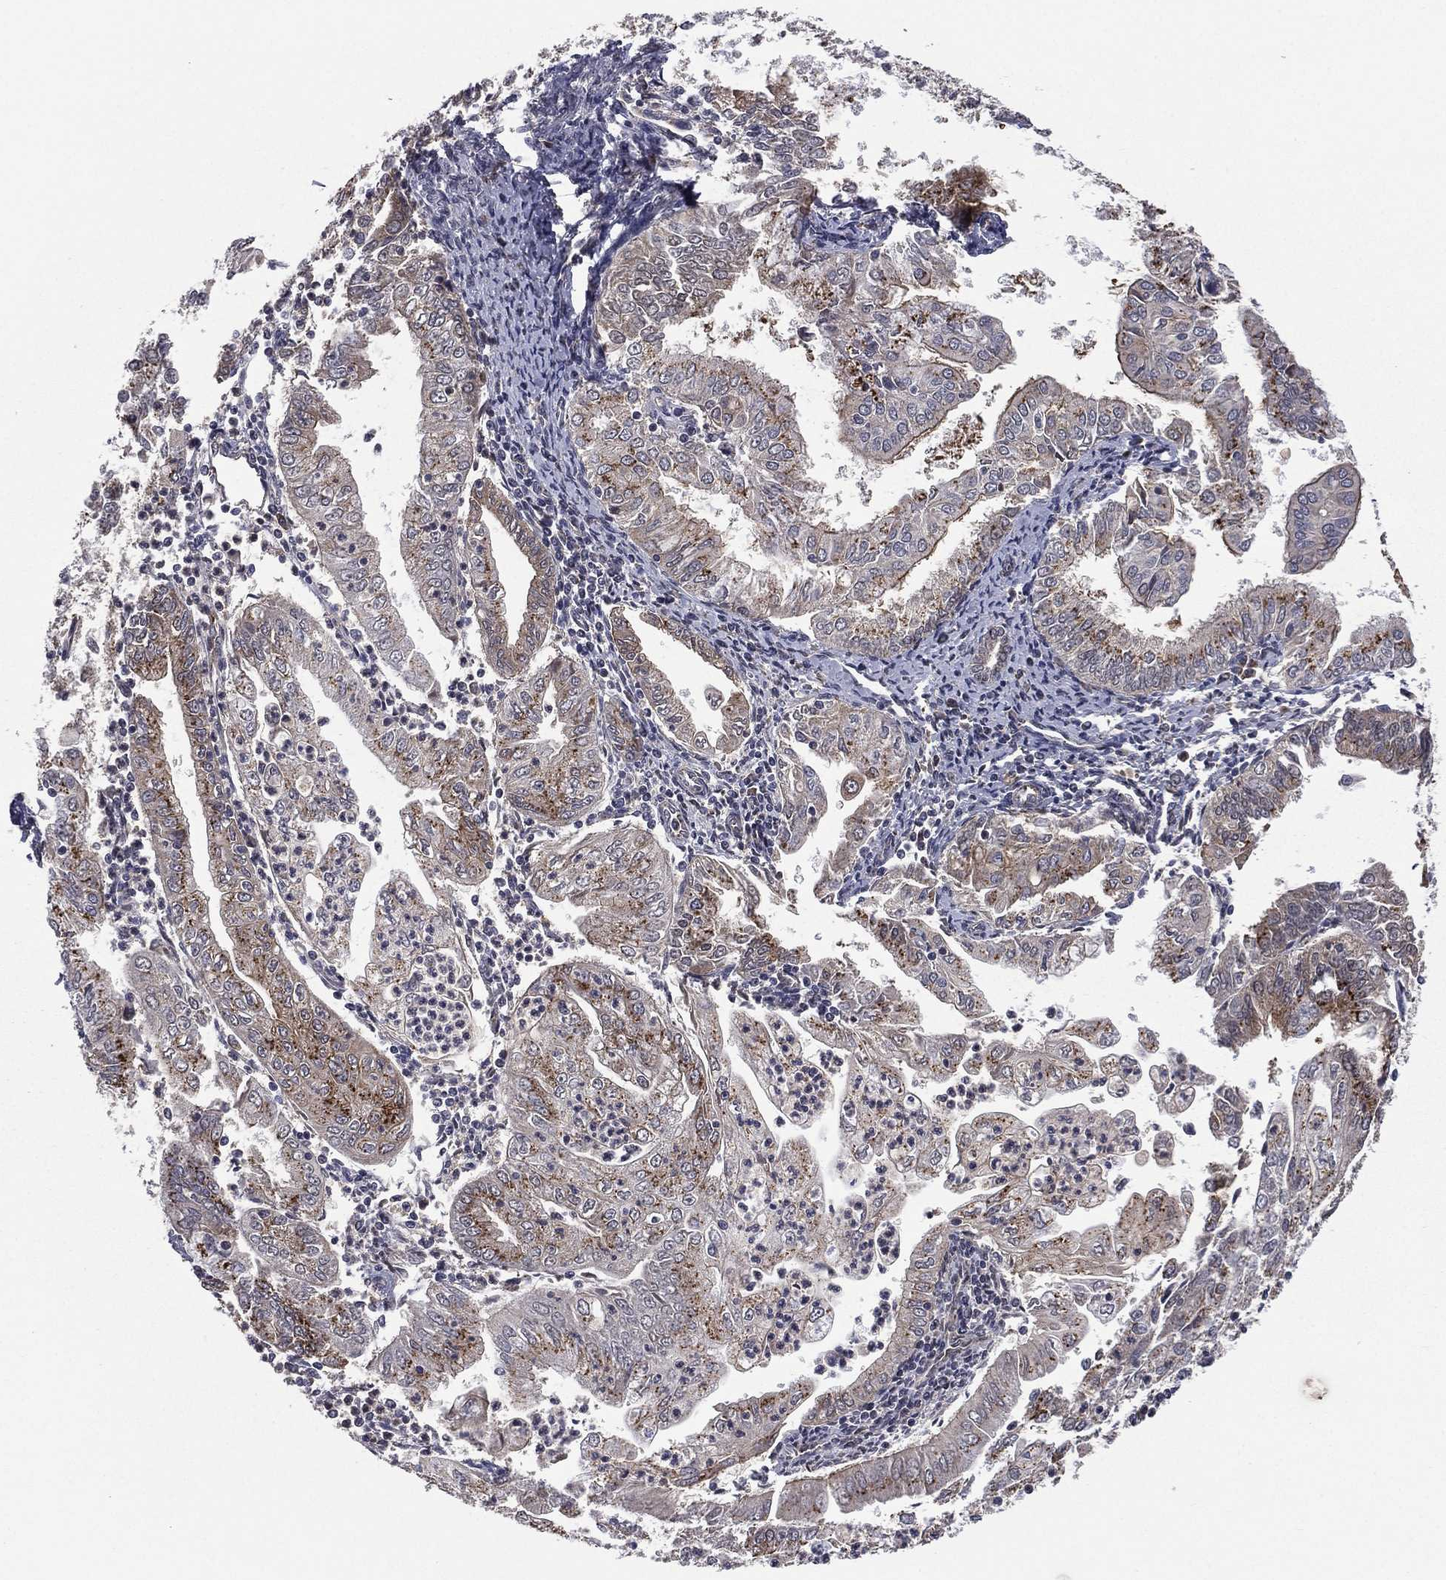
{"staining": {"intensity": "moderate", "quantity": "<25%", "location": "cytoplasmic/membranous"}, "tissue": "endometrial cancer", "cell_type": "Tumor cells", "image_type": "cancer", "snomed": [{"axis": "morphology", "description": "Adenocarcinoma, NOS"}, {"axis": "topography", "description": "Endometrium"}], "caption": "This image displays IHC staining of endometrial cancer (adenocarcinoma), with low moderate cytoplasmic/membranous staining in approximately <25% of tumor cells.", "gene": "CERT1", "patient": {"sex": "female", "age": 56}}